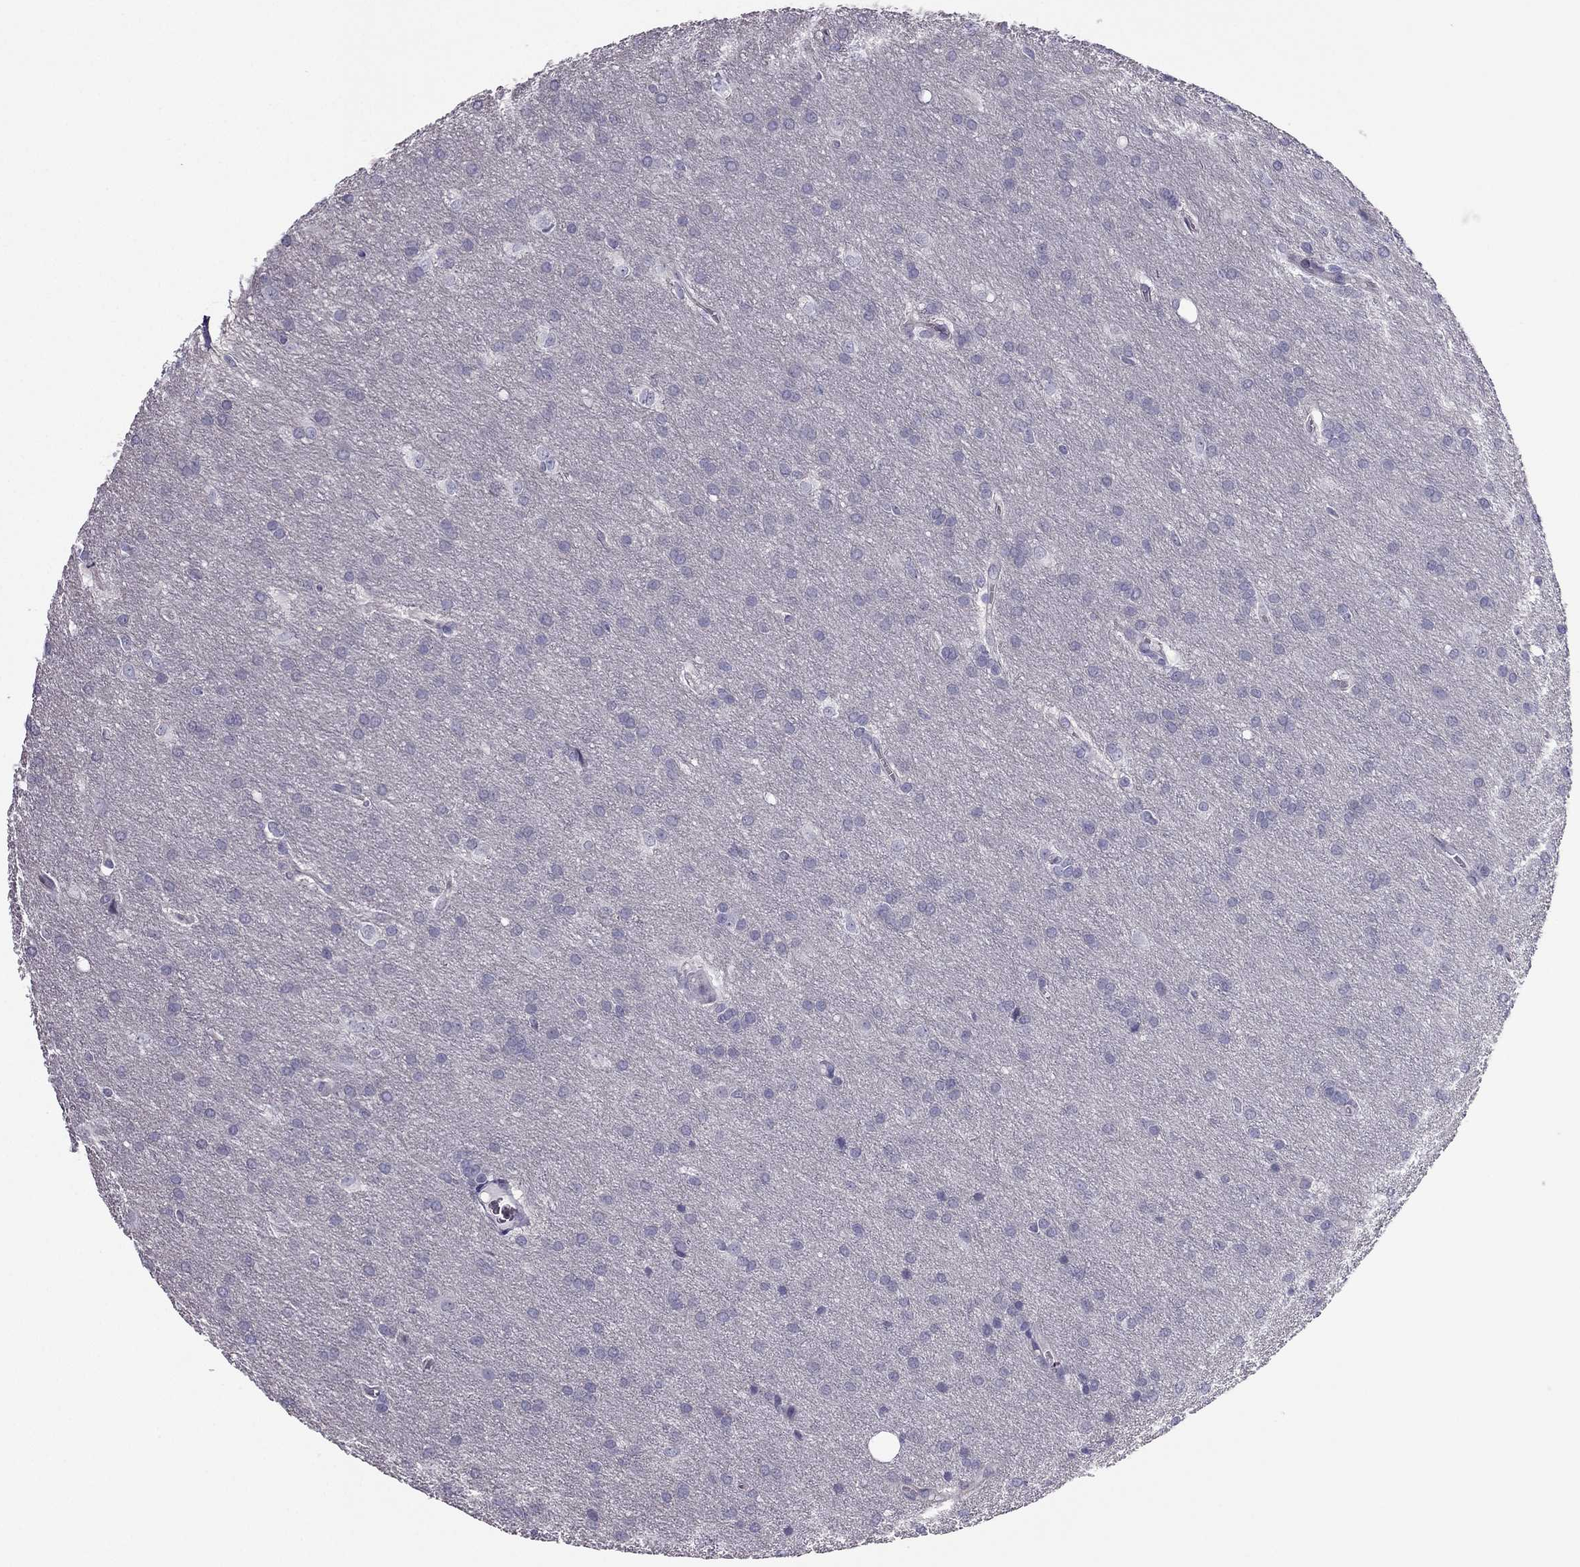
{"staining": {"intensity": "negative", "quantity": "none", "location": "none"}, "tissue": "glioma", "cell_type": "Tumor cells", "image_type": "cancer", "snomed": [{"axis": "morphology", "description": "Glioma, malignant, Low grade"}, {"axis": "topography", "description": "Brain"}], "caption": "This histopathology image is of glioma stained with immunohistochemistry to label a protein in brown with the nuclei are counter-stained blue. There is no expression in tumor cells.", "gene": "PDE6A", "patient": {"sex": "female", "age": 32}}